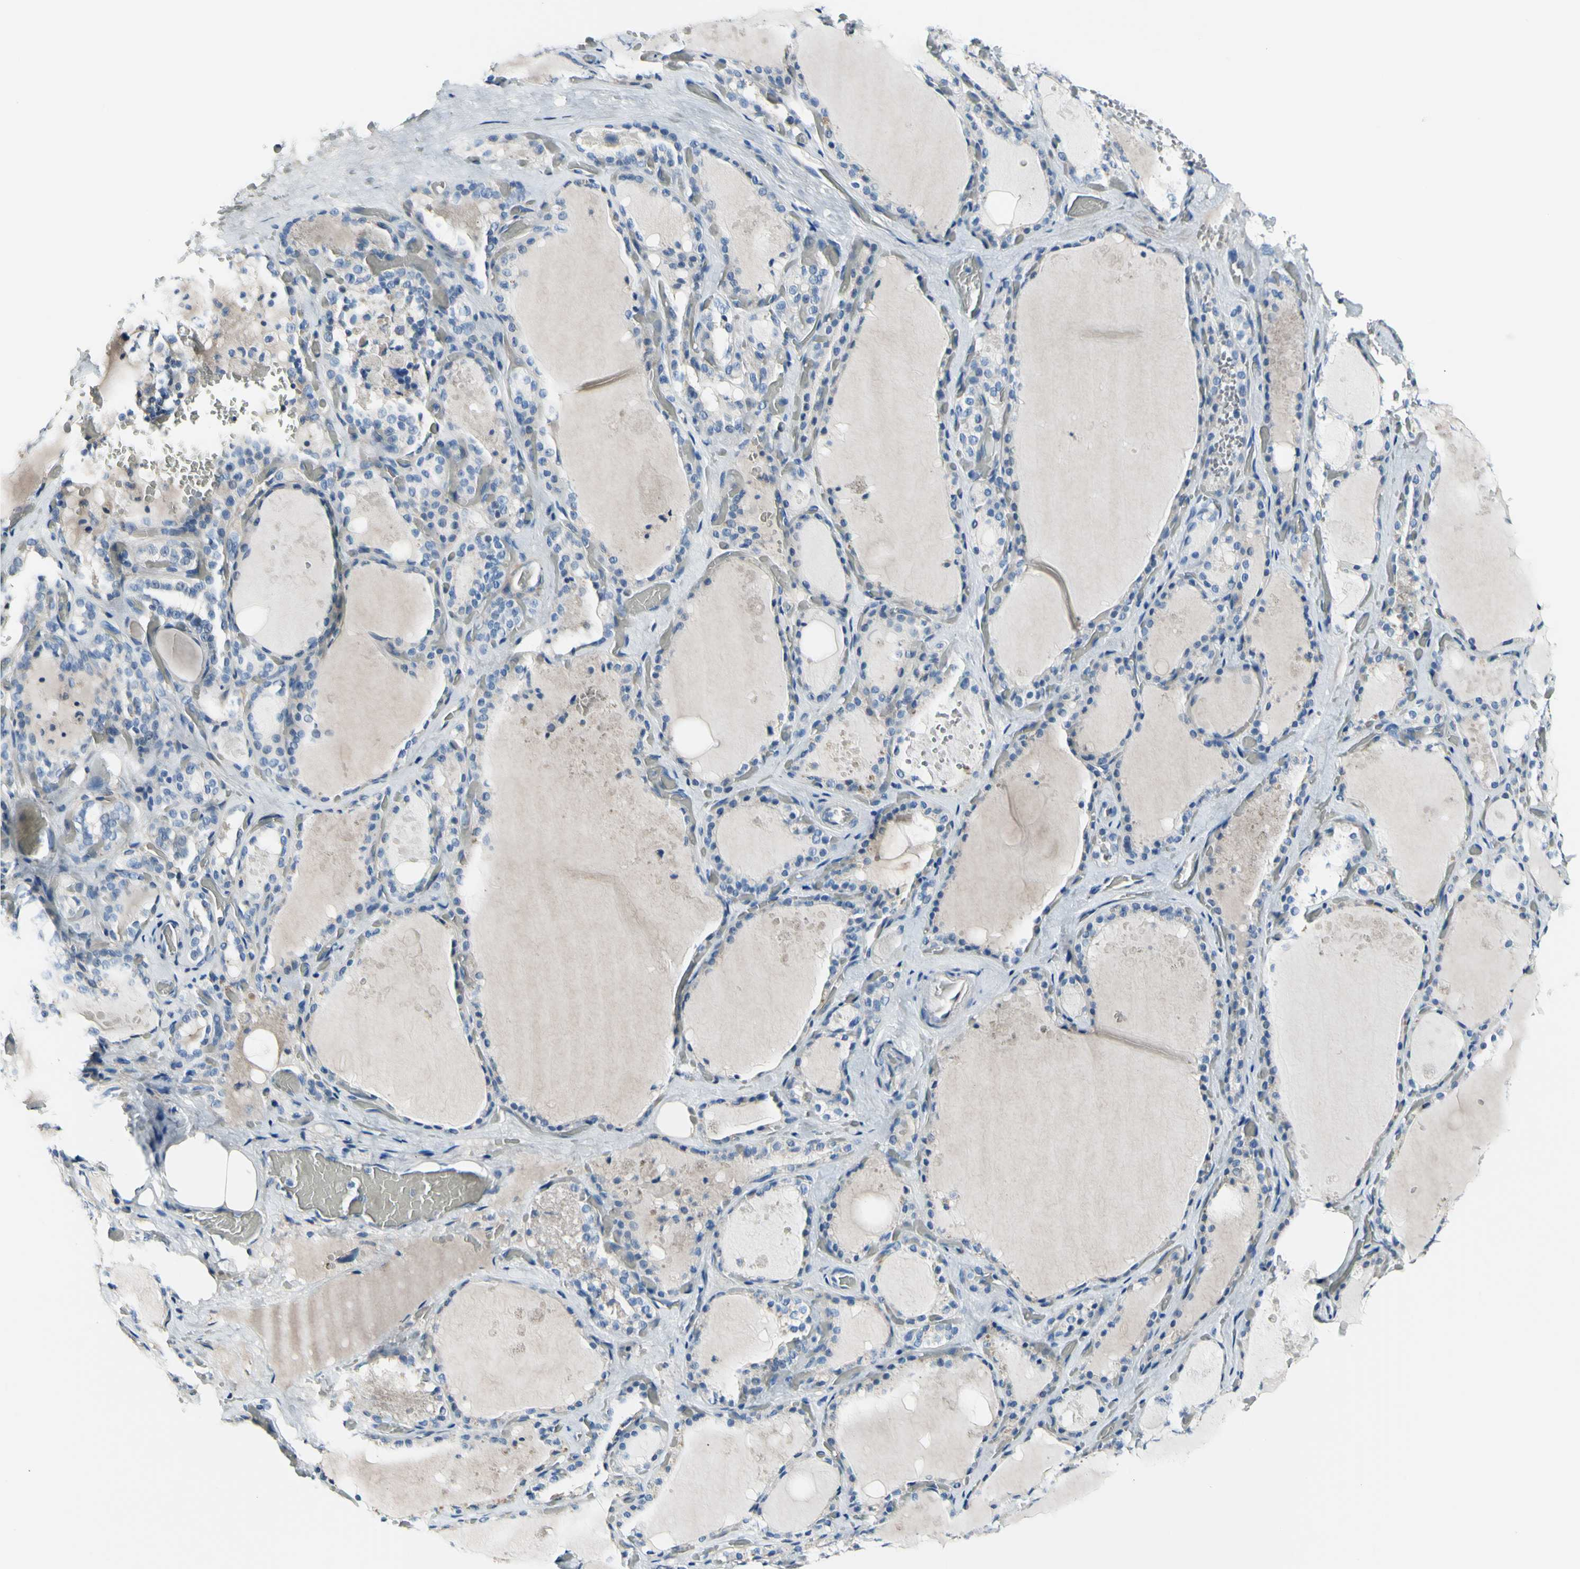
{"staining": {"intensity": "negative", "quantity": "none", "location": "none"}, "tissue": "thyroid gland", "cell_type": "Glandular cells", "image_type": "normal", "snomed": [{"axis": "morphology", "description": "Normal tissue, NOS"}, {"axis": "topography", "description": "Thyroid gland"}], "caption": "Immunohistochemical staining of unremarkable human thyroid gland shows no significant expression in glandular cells. The staining was performed using DAB to visualize the protein expression in brown, while the nuclei were stained in blue with hematoxylin (Magnification: 20x).", "gene": "COL6A3", "patient": {"sex": "male", "age": 61}}